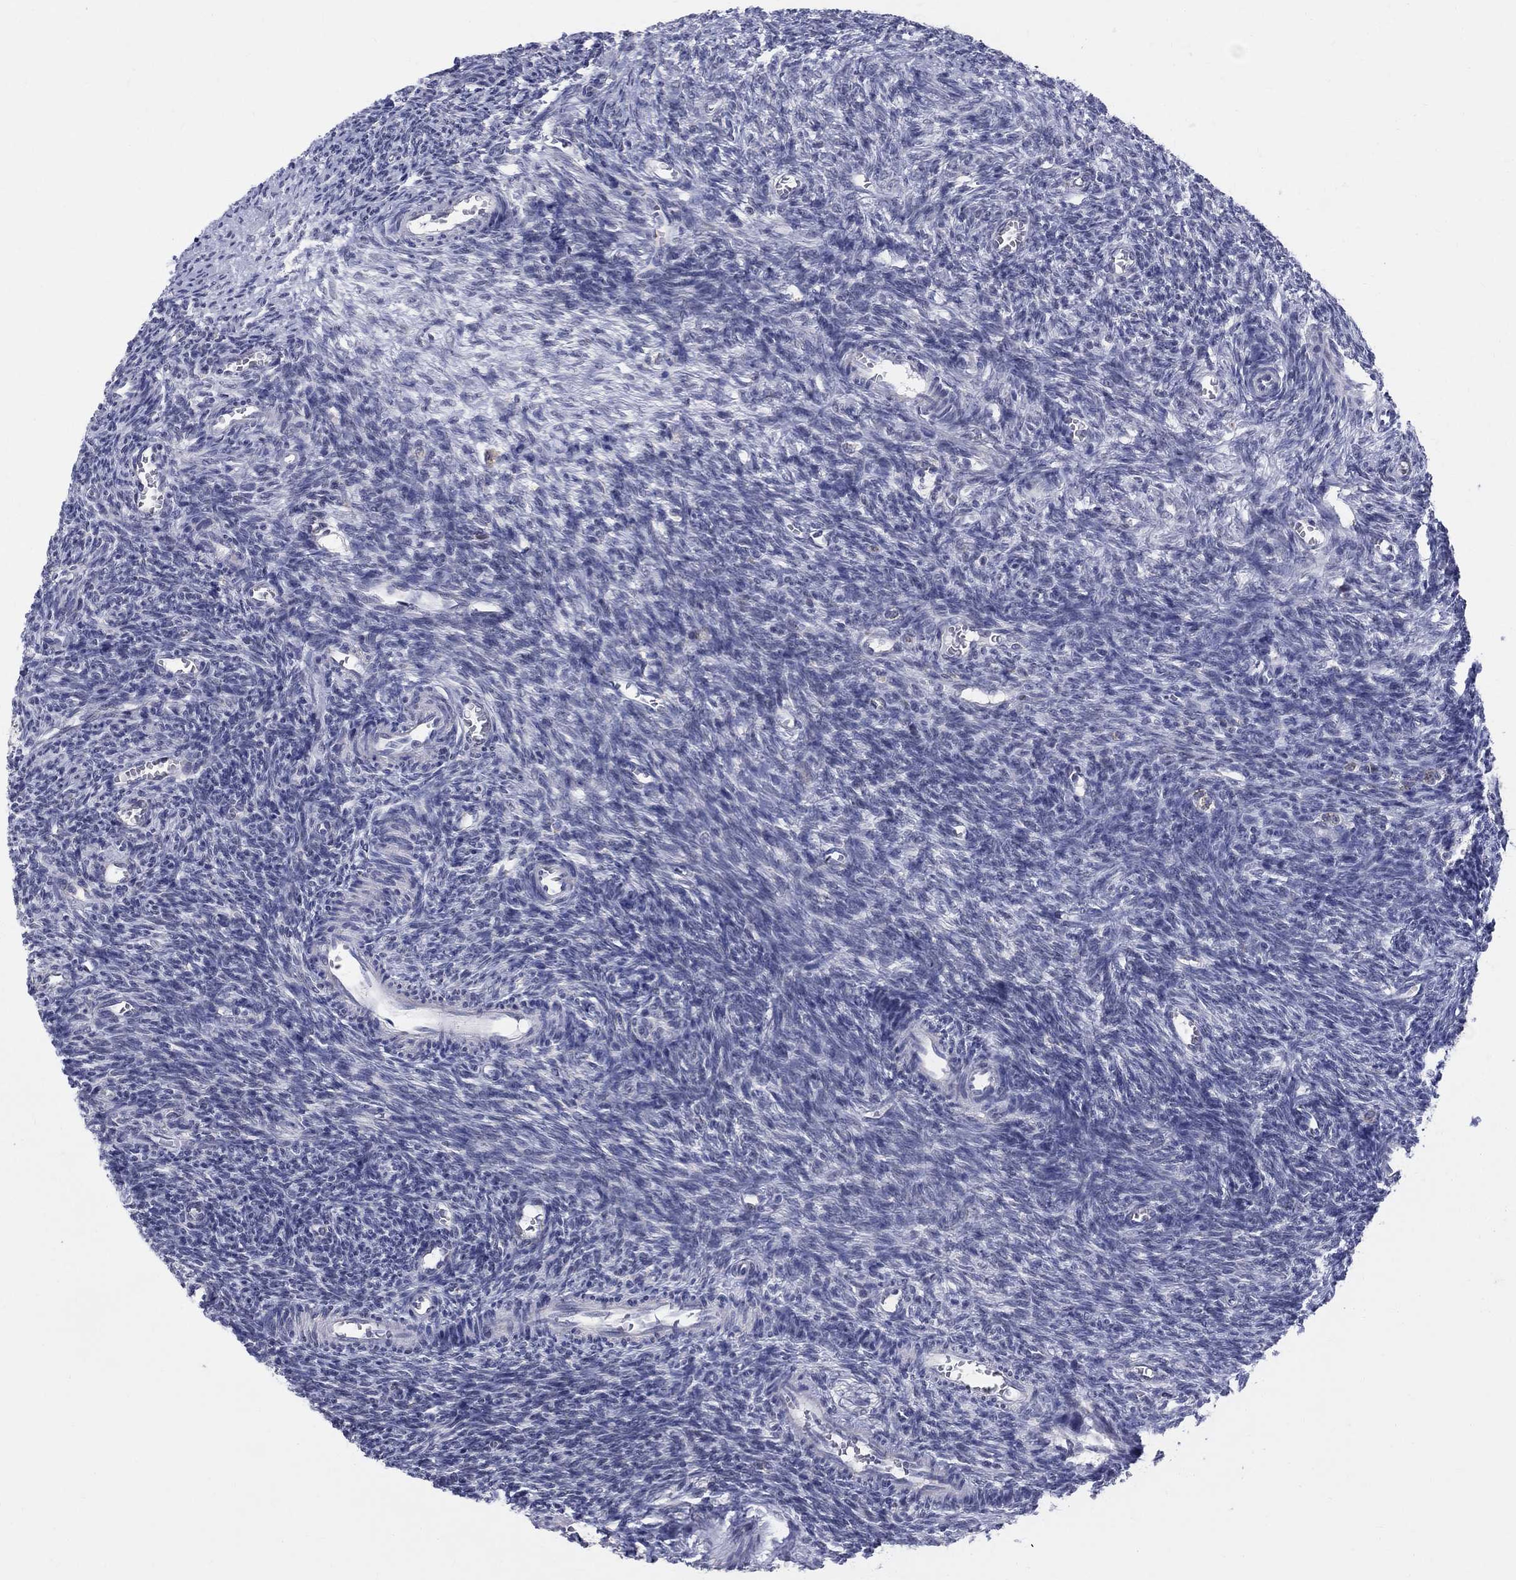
{"staining": {"intensity": "strong", "quantity": "25%-75%", "location": "cytoplasmic/membranous"}, "tissue": "ovary", "cell_type": "Follicle cells", "image_type": "normal", "snomed": [{"axis": "morphology", "description": "Normal tissue, NOS"}, {"axis": "topography", "description": "Ovary"}], "caption": "A high amount of strong cytoplasmic/membranous positivity is present in approximately 25%-75% of follicle cells in benign ovary.", "gene": "KISS1R", "patient": {"sex": "female", "age": 27}}